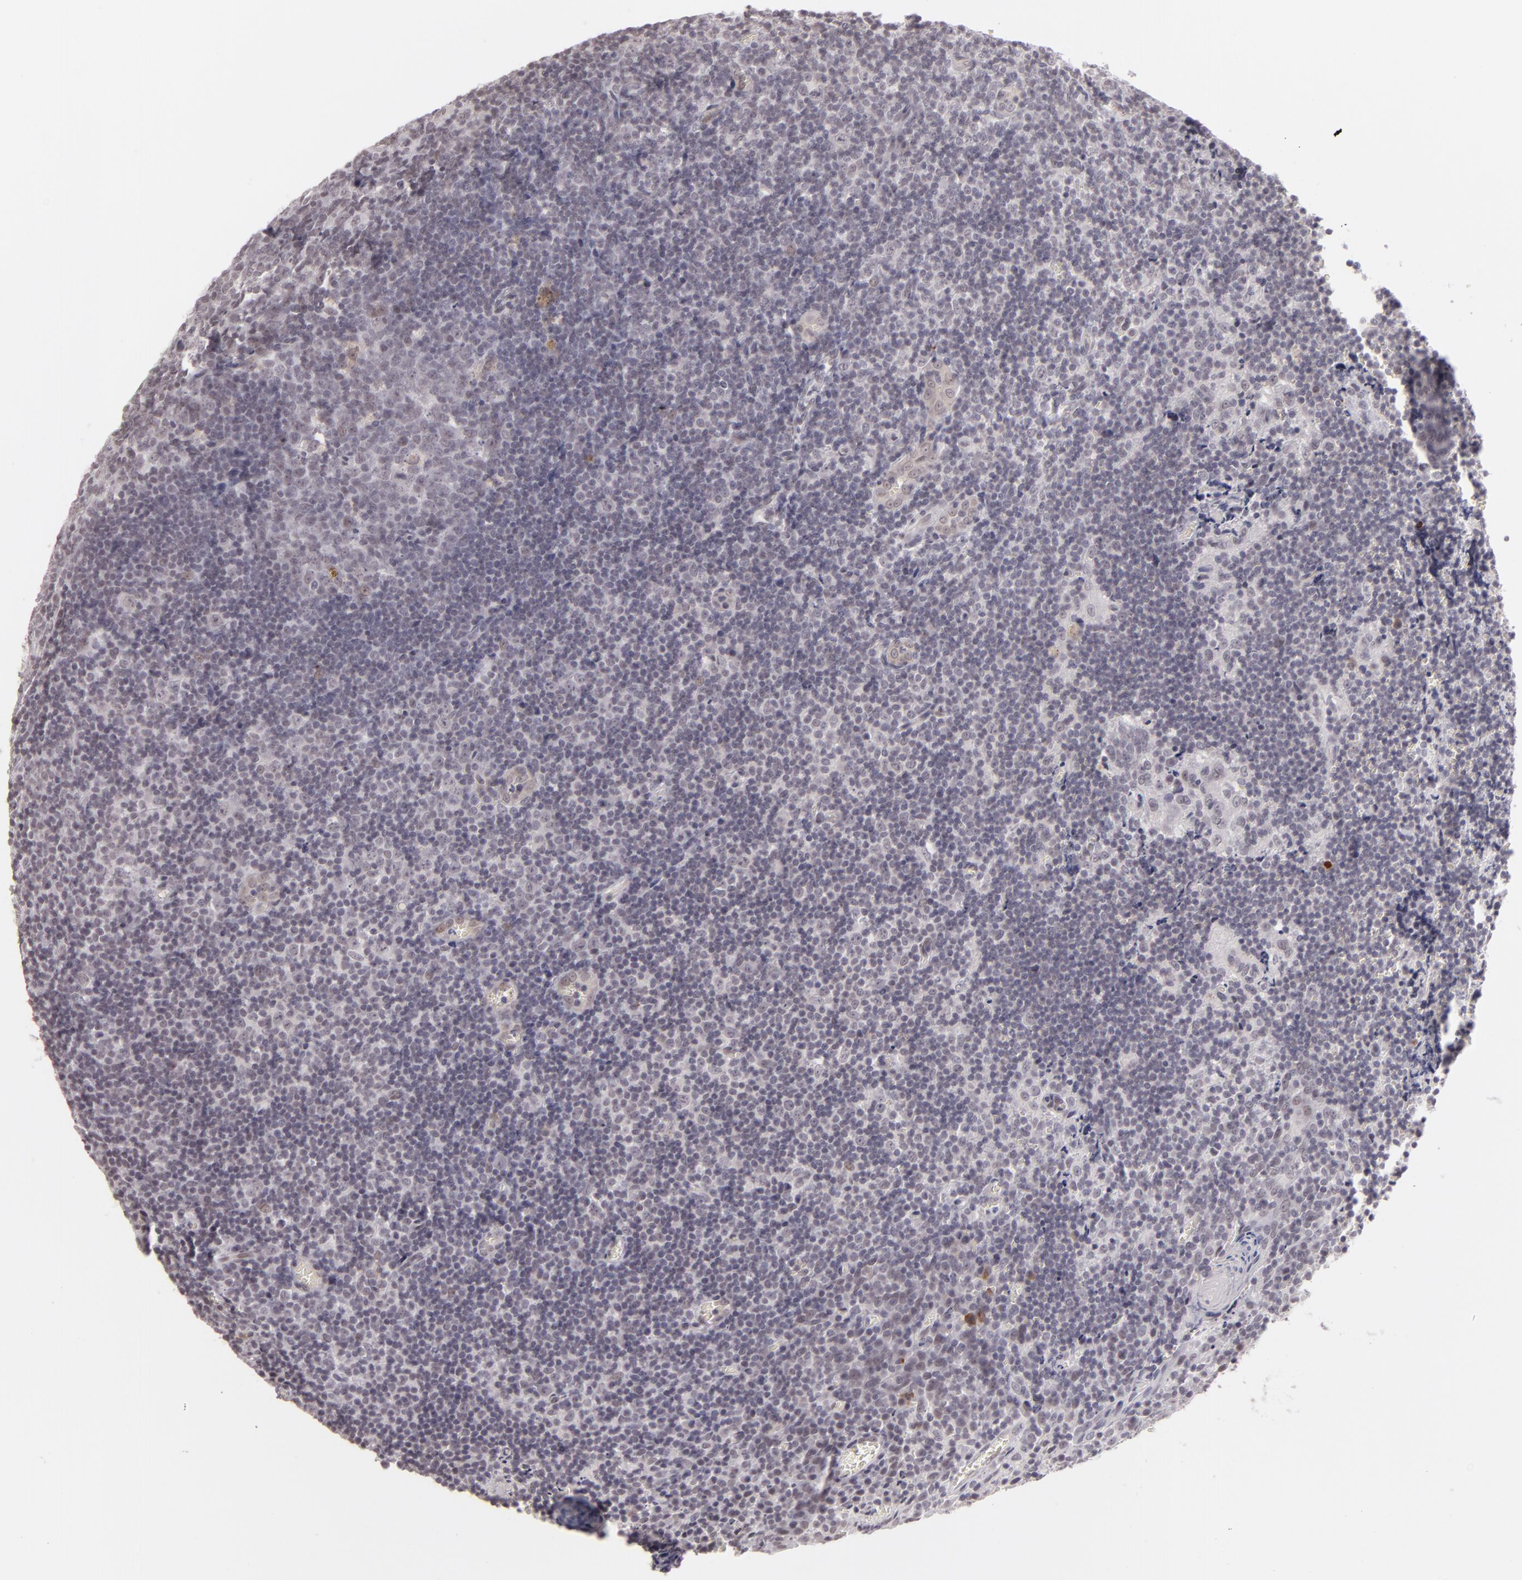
{"staining": {"intensity": "weak", "quantity": "<25%", "location": "nuclear"}, "tissue": "tonsil", "cell_type": "Germinal center cells", "image_type": "normal", "snomed": [{"axis": "morphology", "description": "Normal tissue, NOS"}, {"axis": "topography", "description": "Tonsil"}], "caption": "DAB (3,3'-diaminobenzidine) immunohistochemical staining of benign tonsil exhibits no significant positivity in germinal center cells.", "gene": "ZNF205", "patient": {"sex": "male", "age": 20}}